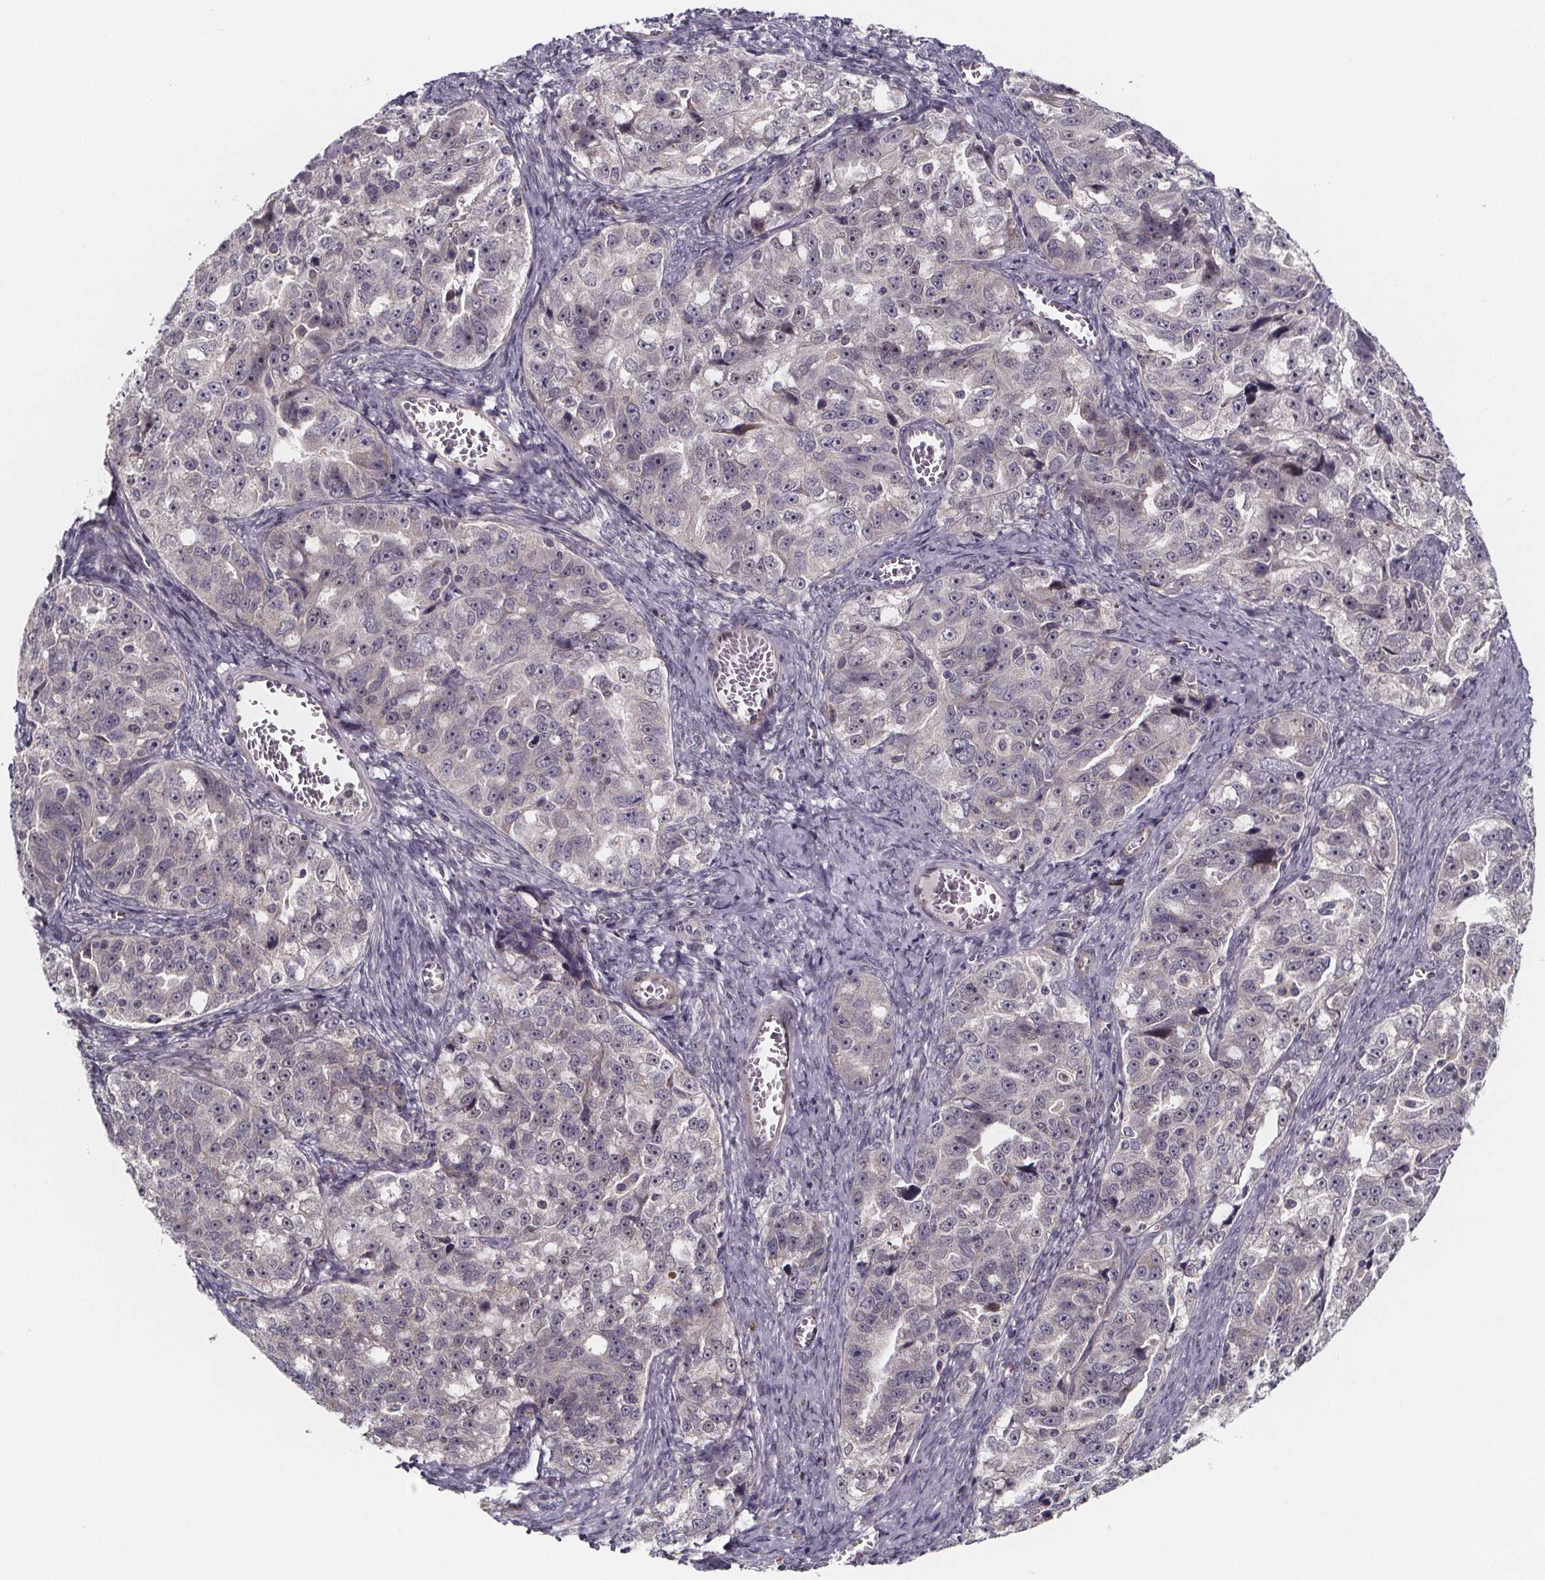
{"staining": {"intensity": "negative", "quantity": "none", "location": "none"}, "tissue": "ovarian cancer", "cell_type": "Tumor cells", "image_type": "cancer", "snomed": [{"axis": "morphology", "description": "Cystadenocarcinoma, serous, NOS"}, {"axis": "topography", "description": "Ovary"}], "caption": "Immunohistochemical staining of ovarian cancer (serous cystadenocarcinoma) displays no significant staining in tumor cells.", "gene": "NDST1", "patient": {"sex": "female", "age": 51}}